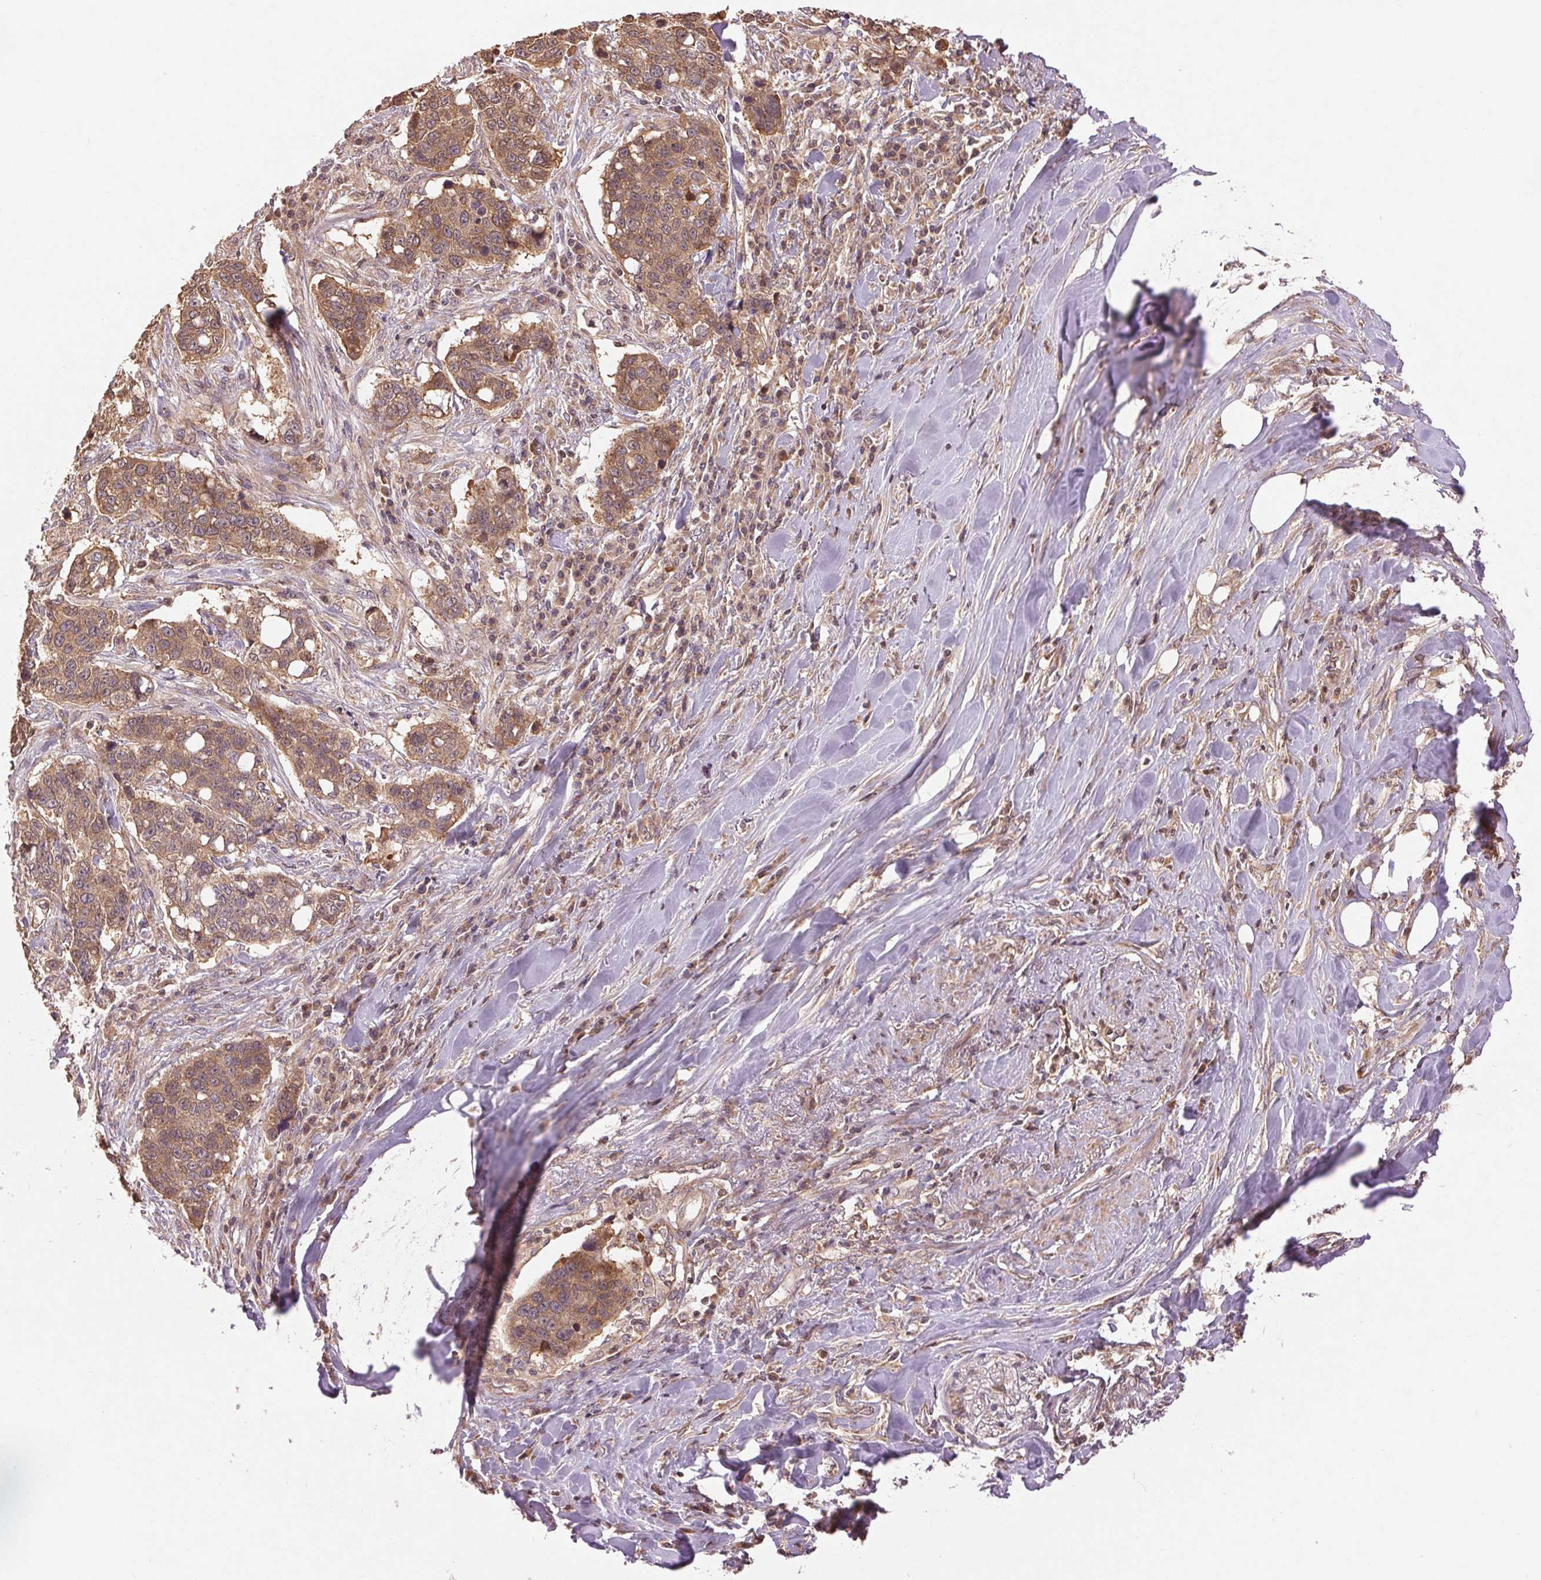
{"staining": {"intensity": "moderate", "quantity": ">75%", "location": "cytoplasmic/membranous"}, "tissue": "lung cancer", "cell_type": "Tumor cells", "image_type": "cancer", "snomed": [{"axis": "morphology", "description": "Squamous cell carcinoma, NOS"}, {"axis": "topography", "description": "Lymph node"}, {"axis": "topography", "description": "Lung"}], "caption": "DAB immunohistochemical staining of lung cancer (squamous cell carcinoma) reveals moderate cytoplasmic/membranous protein staining in about >75% of tumor cells.", "gene": "BTF3L4", "patient": {"sex": "male", "age": 61}}